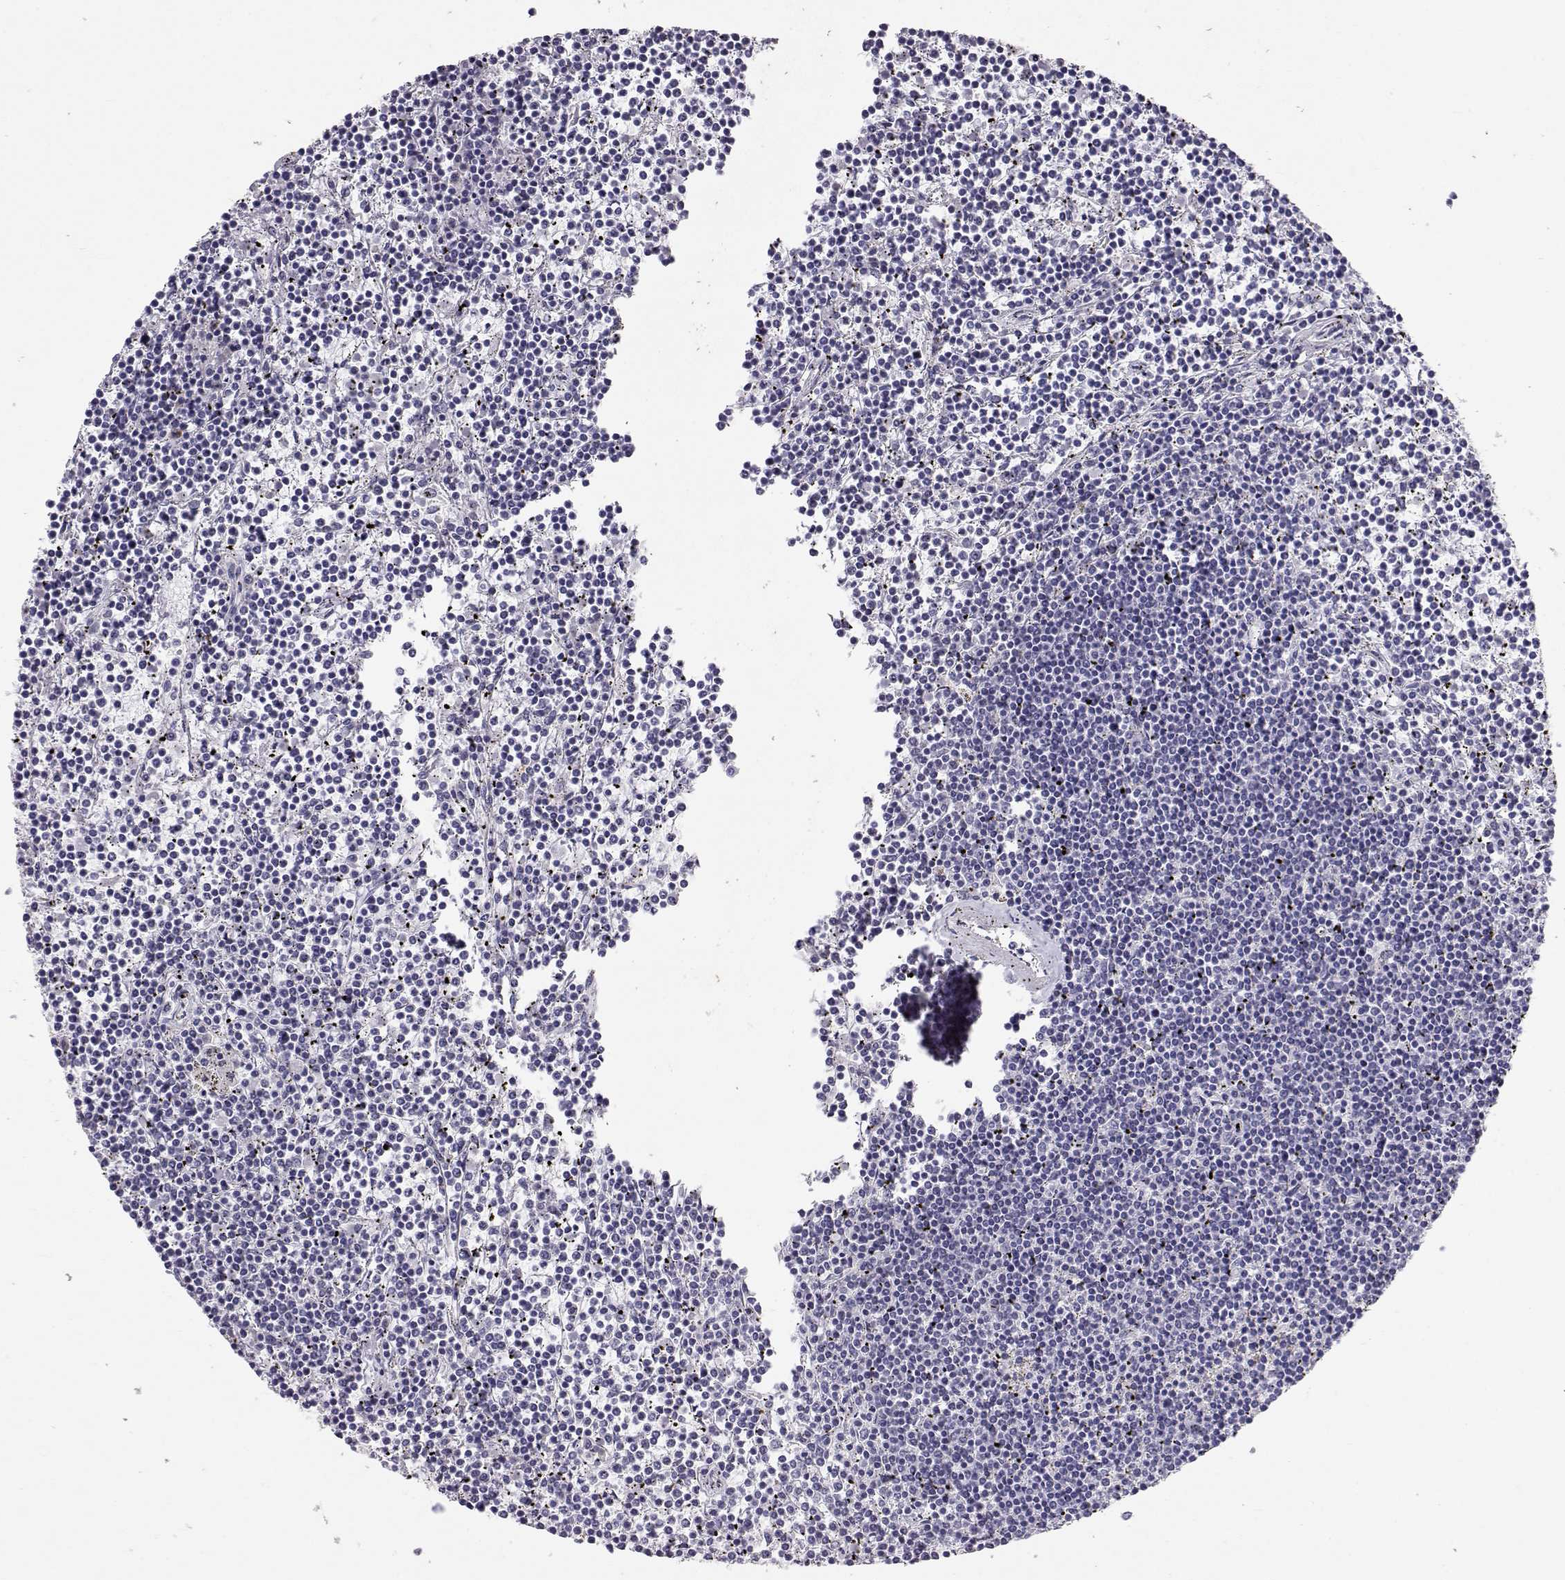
{"staining": {"intensity": "negative", "quantity": "none", "location": "none"}, "tissue": "lymphoma", "cell_type": "Tumor cells", "image_type": "cancer", "snomed": [{"axis": "morphology", "description": "Malignant lymphoma, non-Hodgkin's type, Low grade"}, {"axis": "topography", "description": "Spleen"}], "caption": "High power microscopy photomicrograph of an immunohistochemistry (IHC) histopathology image of low-grade malignant lymphoma, non-Hodgkin's type, revealing no significant expression in tumor cells. The staining was performed using DAB (3,3'-diaminobenzidine) to visualize the protein expression in brown, while the nuclei were stained in blue with hematoxylin (Magnification: 20x).", "gene": "RD3", "patient": {"sex": "female", "age": 19}}